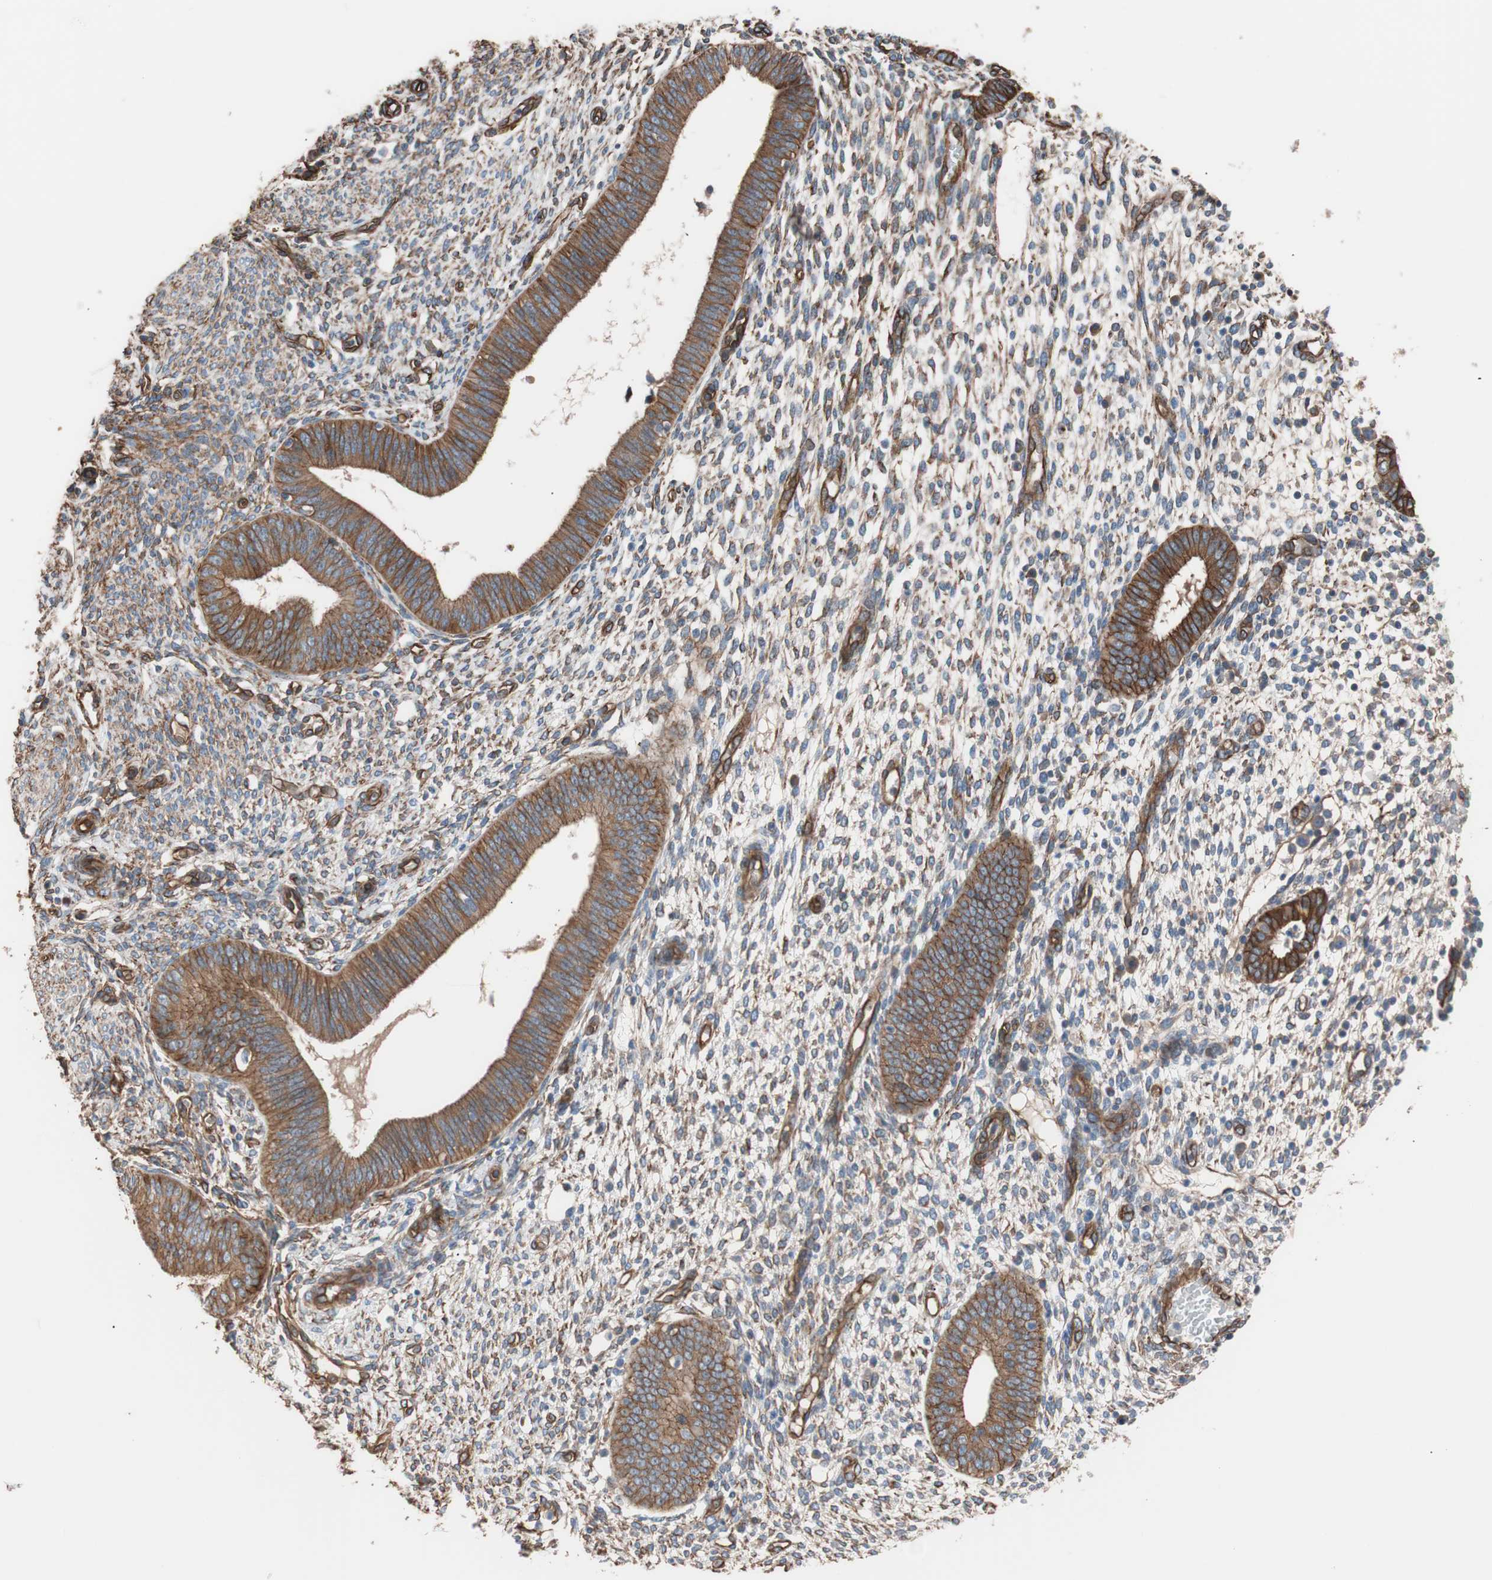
{"staining": {"intensity": "moderate", "quantity": "25%-75%", "location": "cytoplasmic/membranous"}, "tissue": "endometrium", "cell_type": "Cells in endometrial stroma", "image_type": "normal", "snomed": [{"axis": "morphology", "description": "Normal tissue, NOS"}, {"axis": "topography", "description": "Endometrium"}], "caption": "A medium amount of moderate cytoplasmic/membranous staining is appreciated in about 25%-75% of cells in endometrial stroma in normal endometrium.", "gene": "SPINT1", "patient": {"sex": "female", "age": 35}}